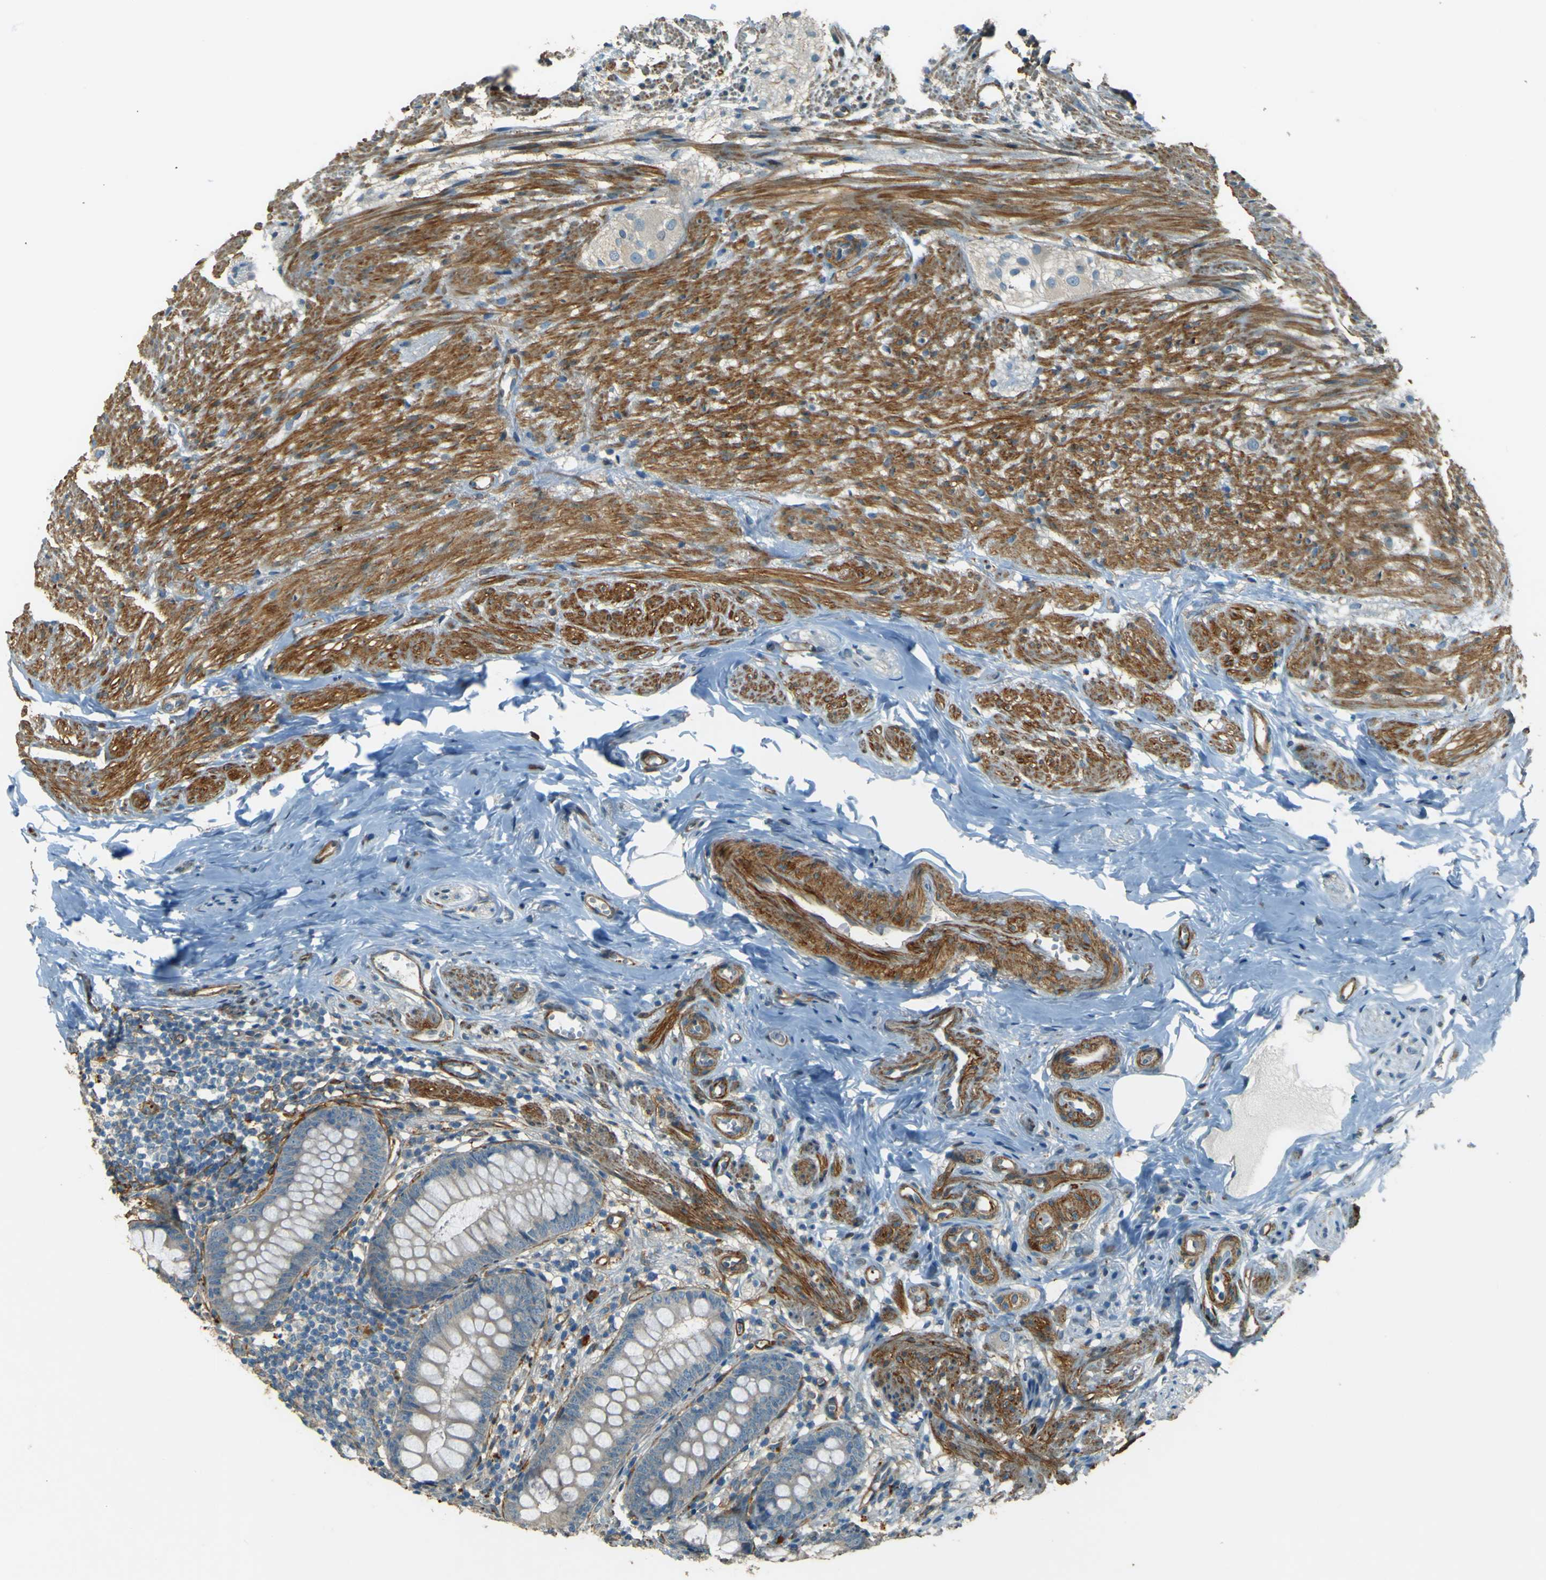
{"staining": {"intensity": "moderate", "quantity": "25%-75%", "location": "cytoplasmic/membranous"}, "tissue": "appendix", "cell_type": "Glandular cells", "image_type": "normal", "snomed": [{"axis": "morphology", "description": "Normal tissue, NOS"}, {"axis": "topography", "description": "Appendix"}], "caption": "Unremarkable appendix was stained to show a protein in brown. There is medium levels of moderate cytoplasmic/membranous expression in approximately 25%-75% of glandular cells. Nuclei are stained in blue.", "gene": "NEXN", "patient": {"sex": "female", "age": 77}}